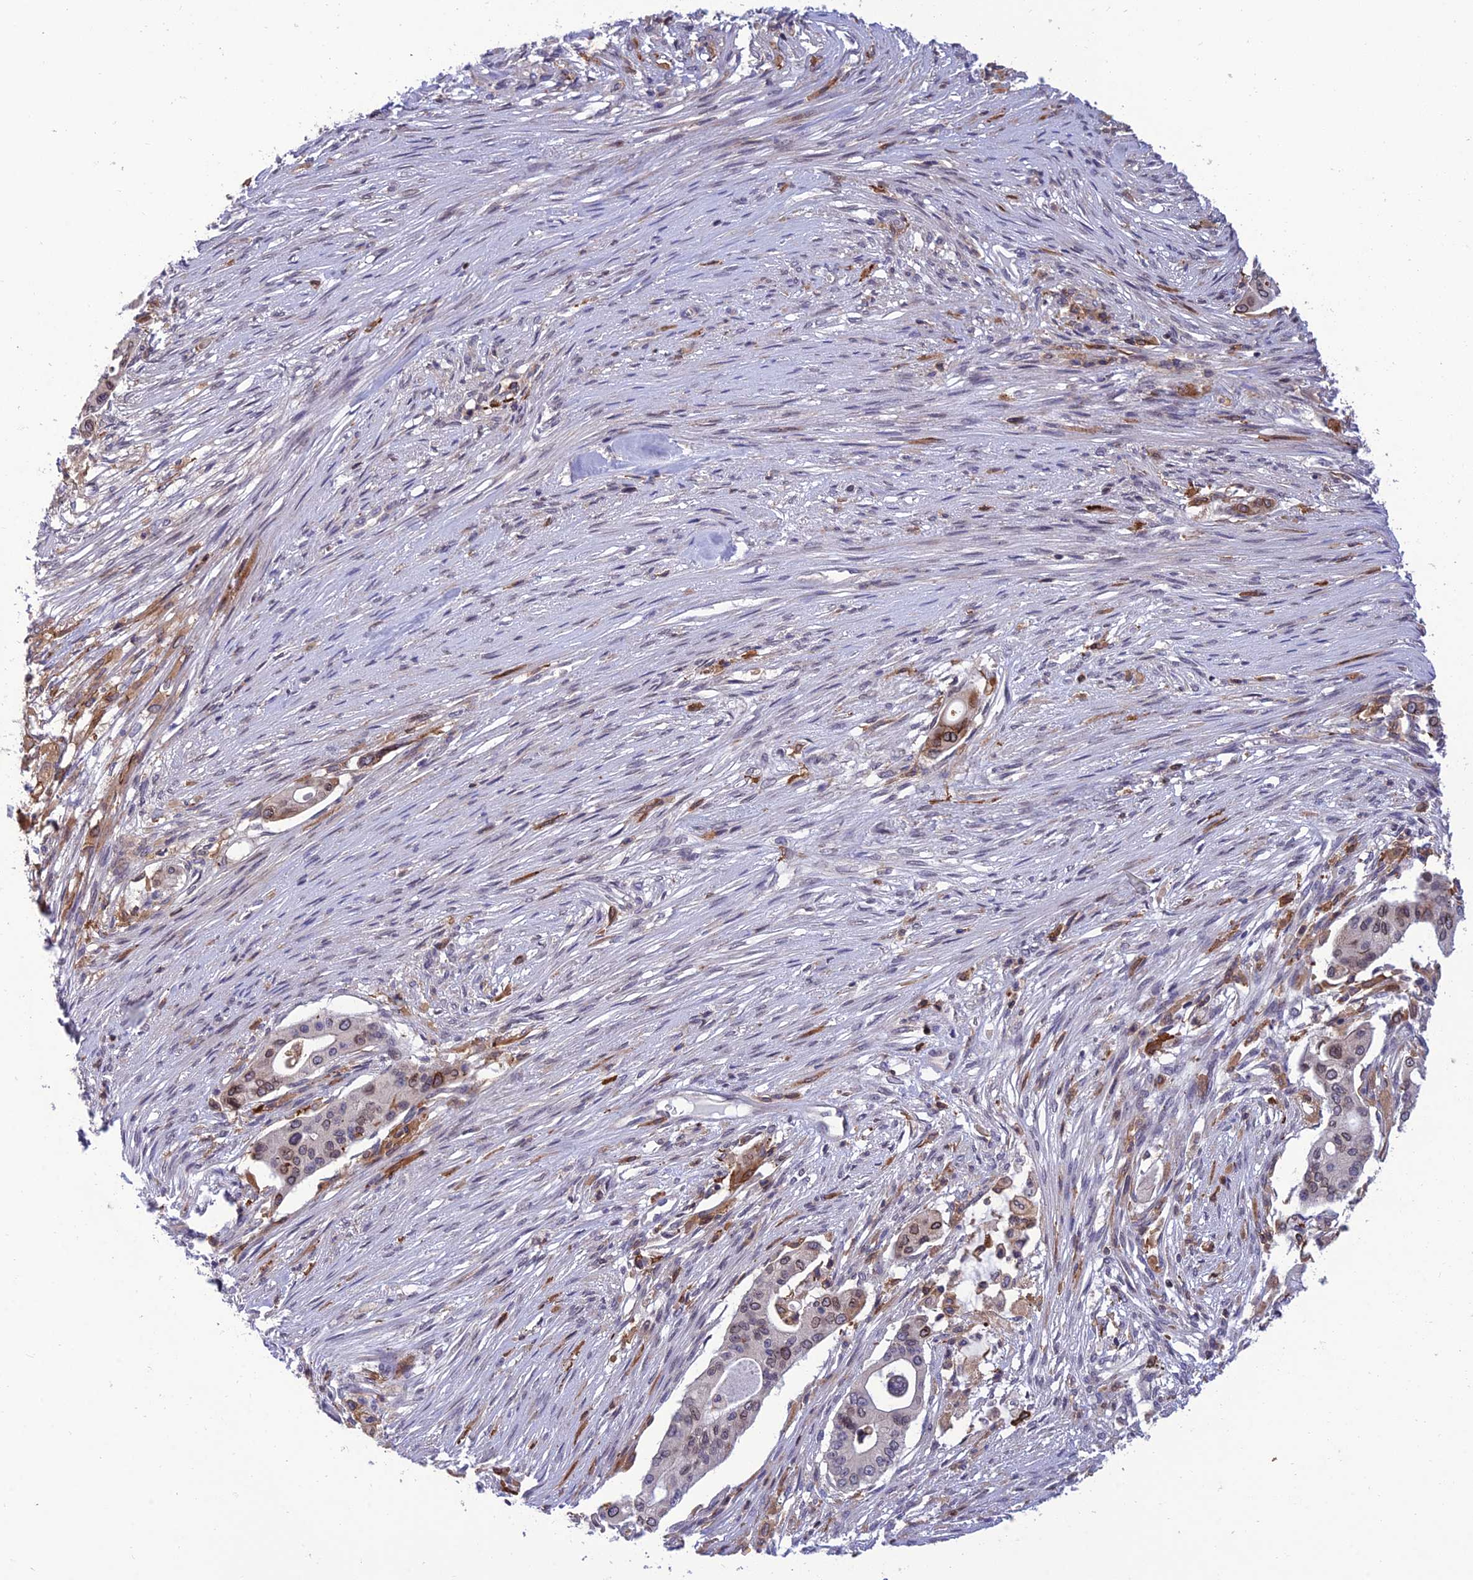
{"staining": {"intensity": "weak", "quantity": "<25%", "location": "cytoplasmic/membranous,nuclear"}, "tissue": "pancreatic cancer", "cell_type": "Tumor cells", "image_type": "cancer", "snomed": [{"axis": "morphology", "description": "Adenocarcinoma, NOS"}, {"axis": "topography", "description": "Pancreas"}], "caption": "This micrograph is of adenocarcinoma (pancreatic) stained with IHC to label a protein in brown with the nuclei are counter-stained blue. There is no positivity in tumor cells. (DAB immunohistochemistry (IHC) with hematoxylin counter stain).", "gene": "FAM76A", "patient": {"sex": "male", "age": 46}}